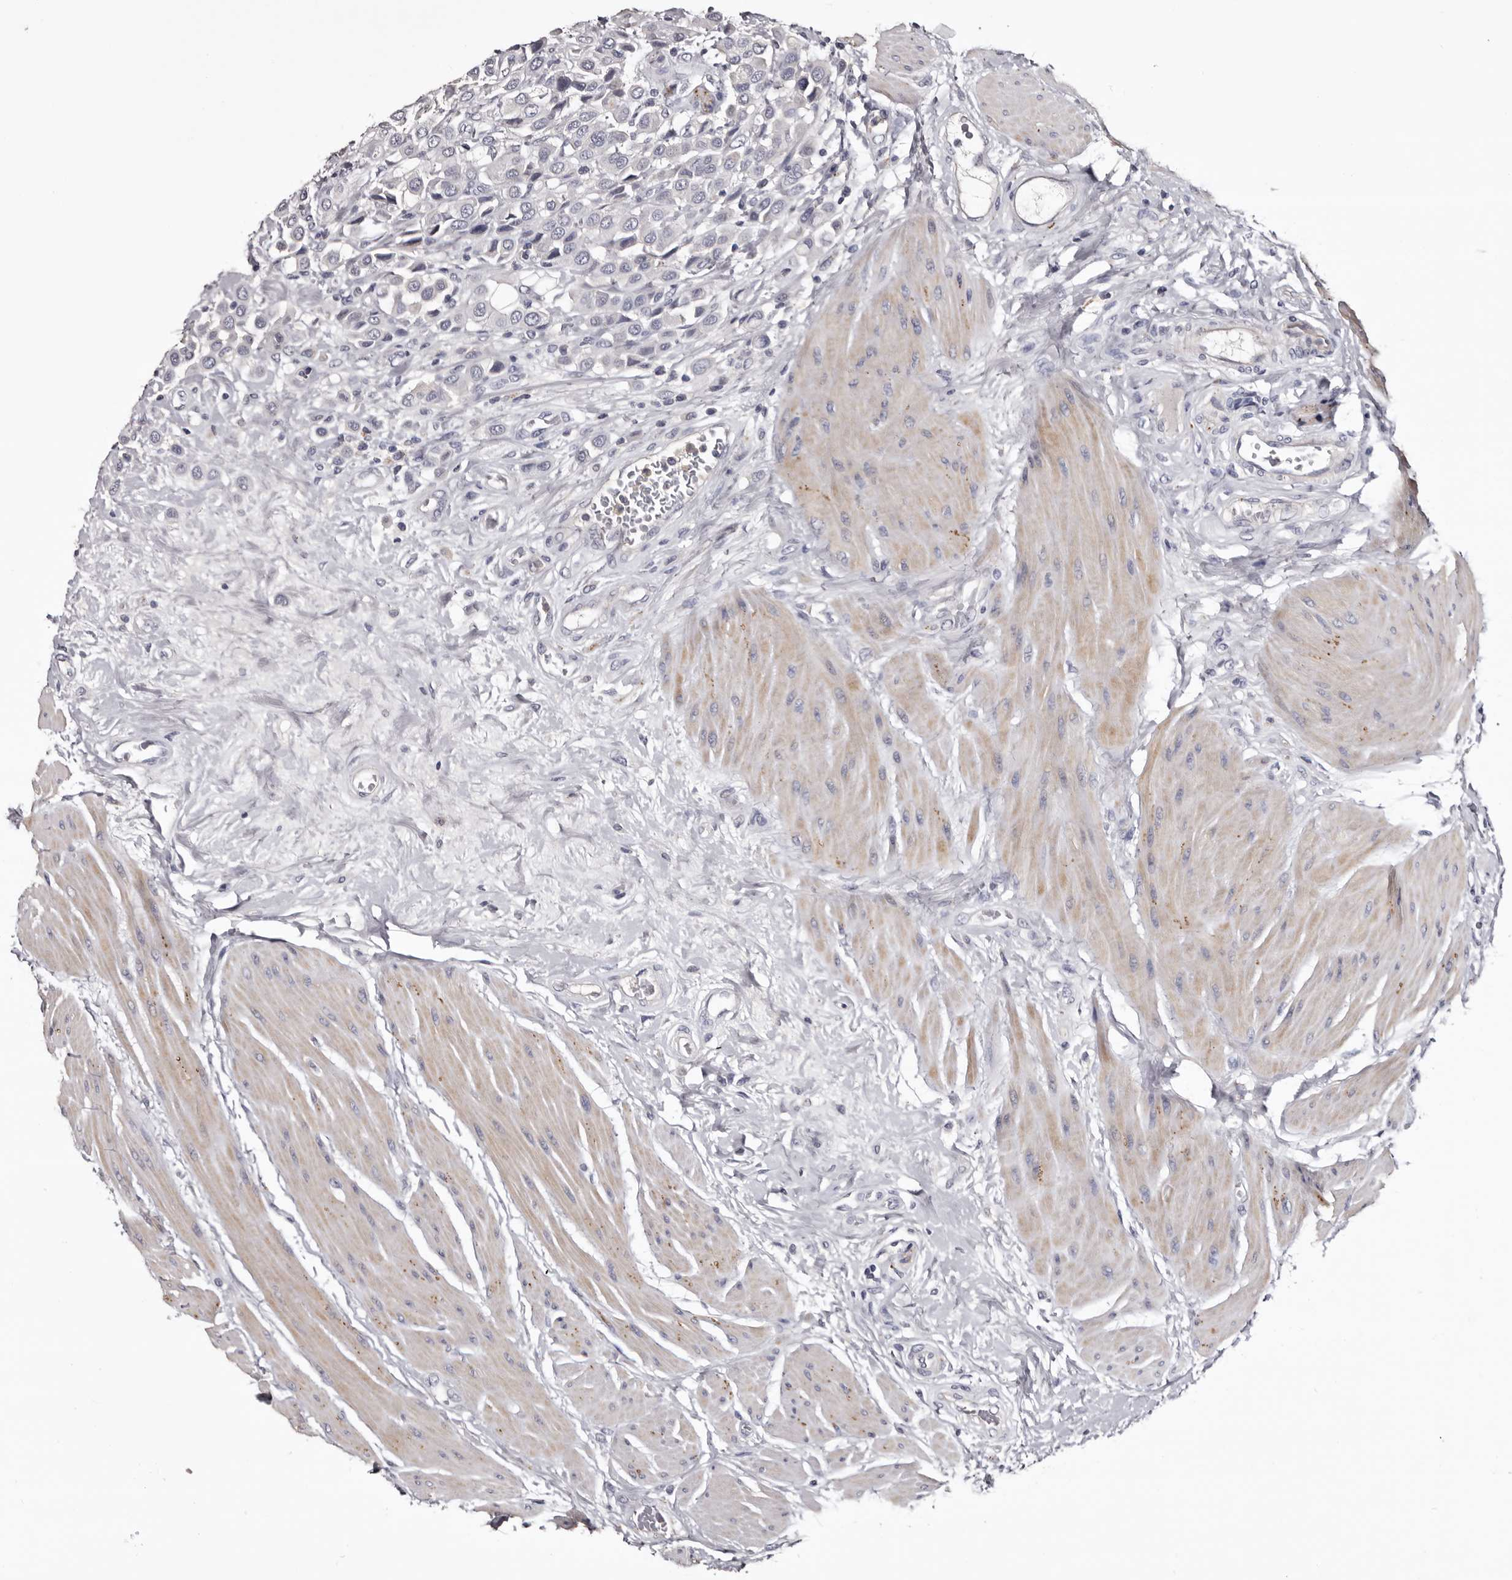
{"staining": {"intensity": "negative", "quantity": "none", "location": "none"}, "tissue": "urothelial cancer", "cell_type": "Tumor cells", "image_type": "cancer", "snomed": [{"axis": "morphology", "description": "Urothelial carcinoma, High grade"}, {"axis": "topography", "description": "Urinary bladder"}], "caption": "Urothelial carcinoma (high-grade) was stained to show a protein in brown. There is no significant staining in tumor cells. Nuclei are stained in blue.", "gene": "SLC10A4", "patient": {"sex": "male", "age": 50}}